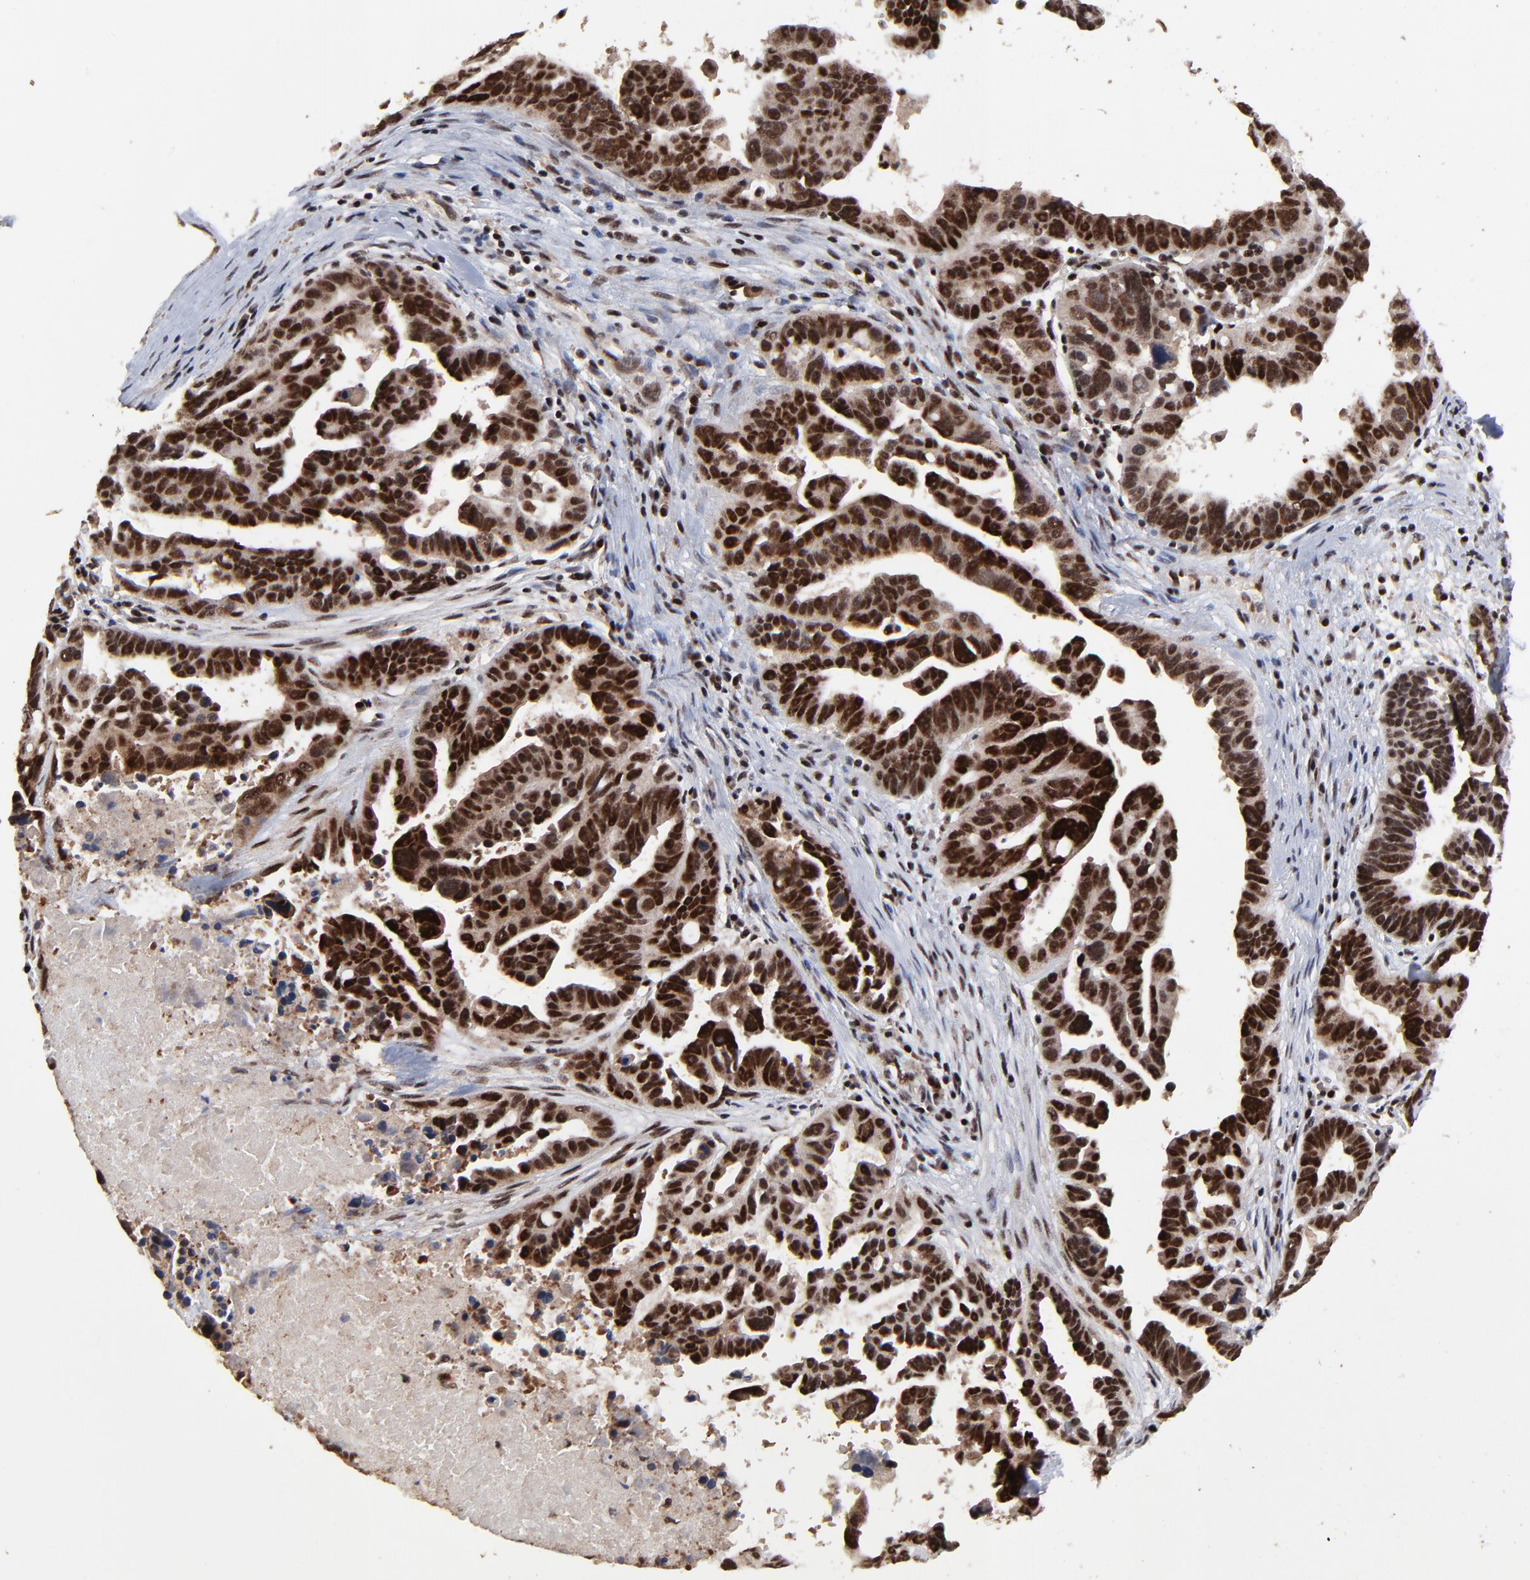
{"staining": {"intensity": "strong", "quantity": ">75%", "location": "nuclear"}, "tissue": "ovarian cancer", "cell_type": "Tumor cells", "image_type": "cancer", "snomed": [{"axis": "morphology", "description": "Carcinoma, endometroid"}, {"axis": "morphology", "description": "Cystadenocarcinoma, serous, NOS"}, {"axis": "topography", "description": "Ovary"}], "caption": "DAB immunohistochemical staining of human ovarian cancer (endometroid carcinoma) displays strong nuclear protein positivity in about >75% of tumor cells.", "gene": "RBM22", "patient": {"sex": "female", "age": 45}}